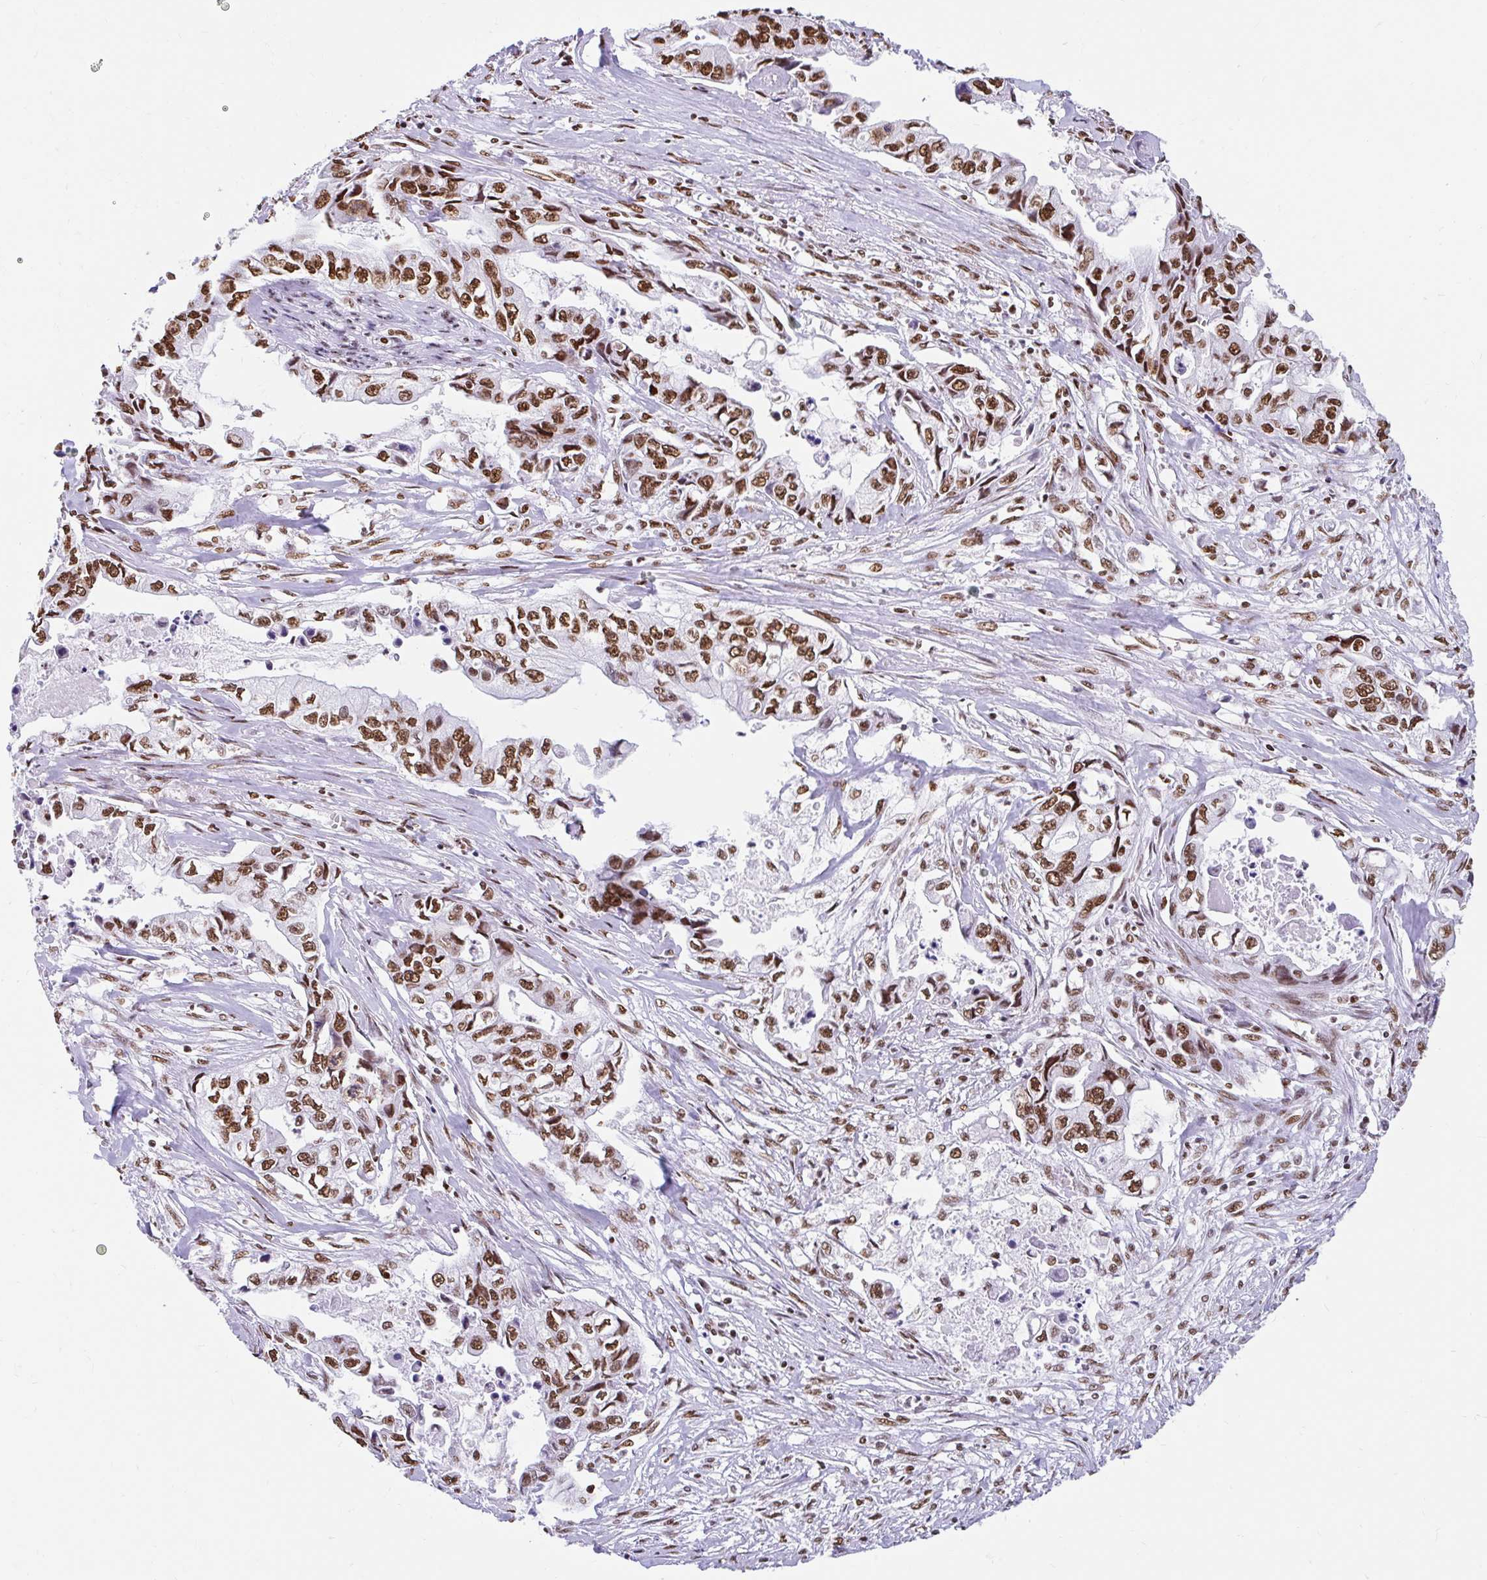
{"staining": {"intensity": "strong", "quantity": ">75%", "location": "nuclear"}, "tissue": "pancreatic cancer", "cell_type": "Tumor cells", "image_type": "cancer", "snomed": [{"axis": "morphology", "description": "Adenocarcinoma, NOS"}, {"axis": "topography", "description": "Pancreas"}], "caption": "Protein staining of adenocarcinoma (pancreatic) tissue exhibits strong nuclear expression in about >75% of tumor cells.", "gene": "KHDRBS1", "patient": {"sex": "male", "age": 66}}